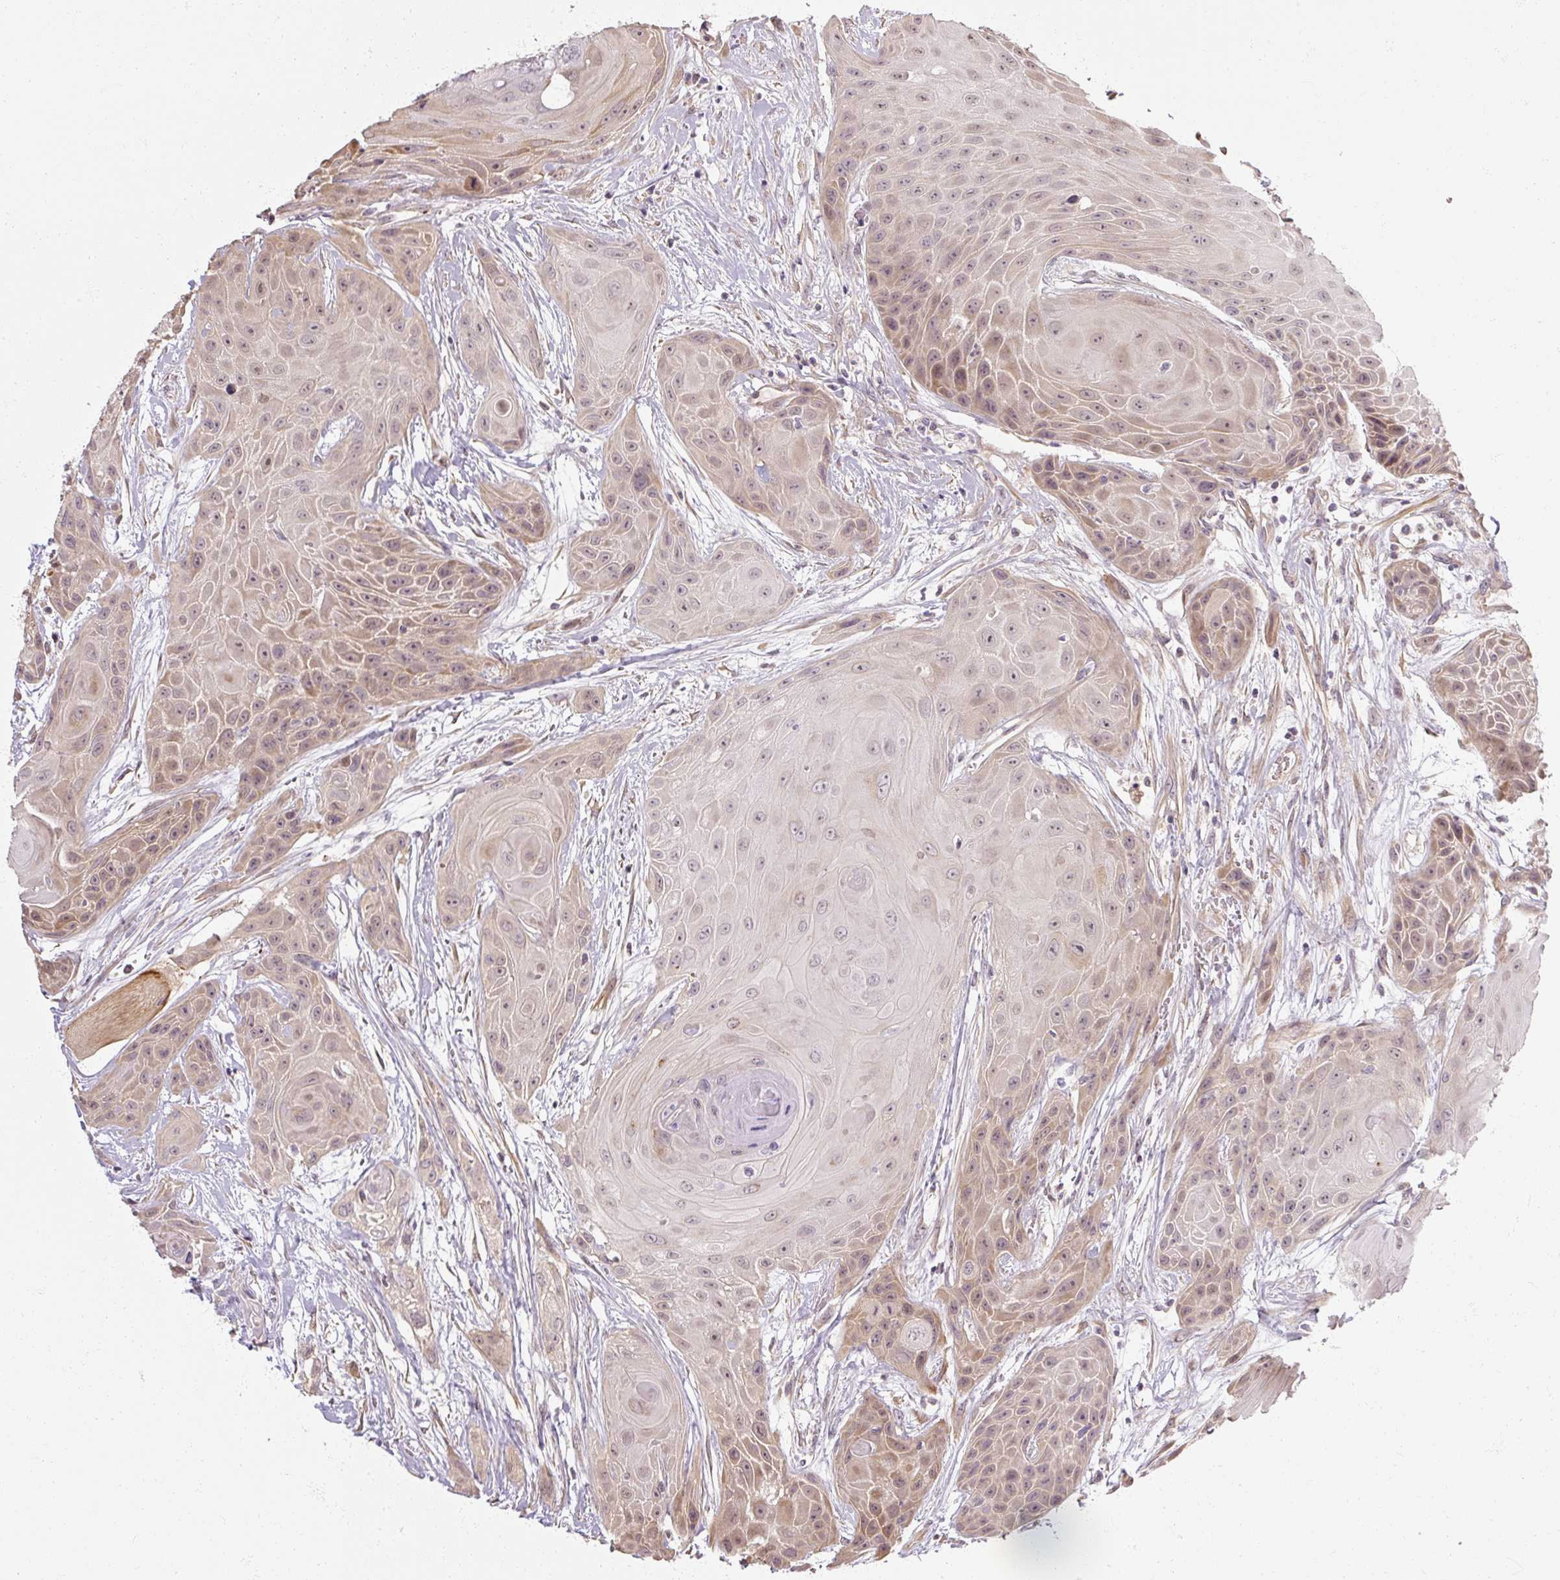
{"staining": {"intensity": "weak", "quantity": "25%-75%", "location": "cytoplasmic/membranous,nuclear"}, "tissue": "head and neck cancer", "cell_type": "Tumor cells", "image_type": "cancer", "snomed": [{"axis": "morphology", "description": "Squamous cell carcinoma, NOS"}, {"axis": "topography", "description": "Head-Neck"}], "caption": "A high-resolution histopathology image shows immunohistochemistry staining of head and neck cancer, which reveals weak cytoplasmic/membranous and nuclear positivity in about 25%-75% of tumor cells.", "gene": "RB1CC1", "patient": {"sex": "female", "age": 73}}